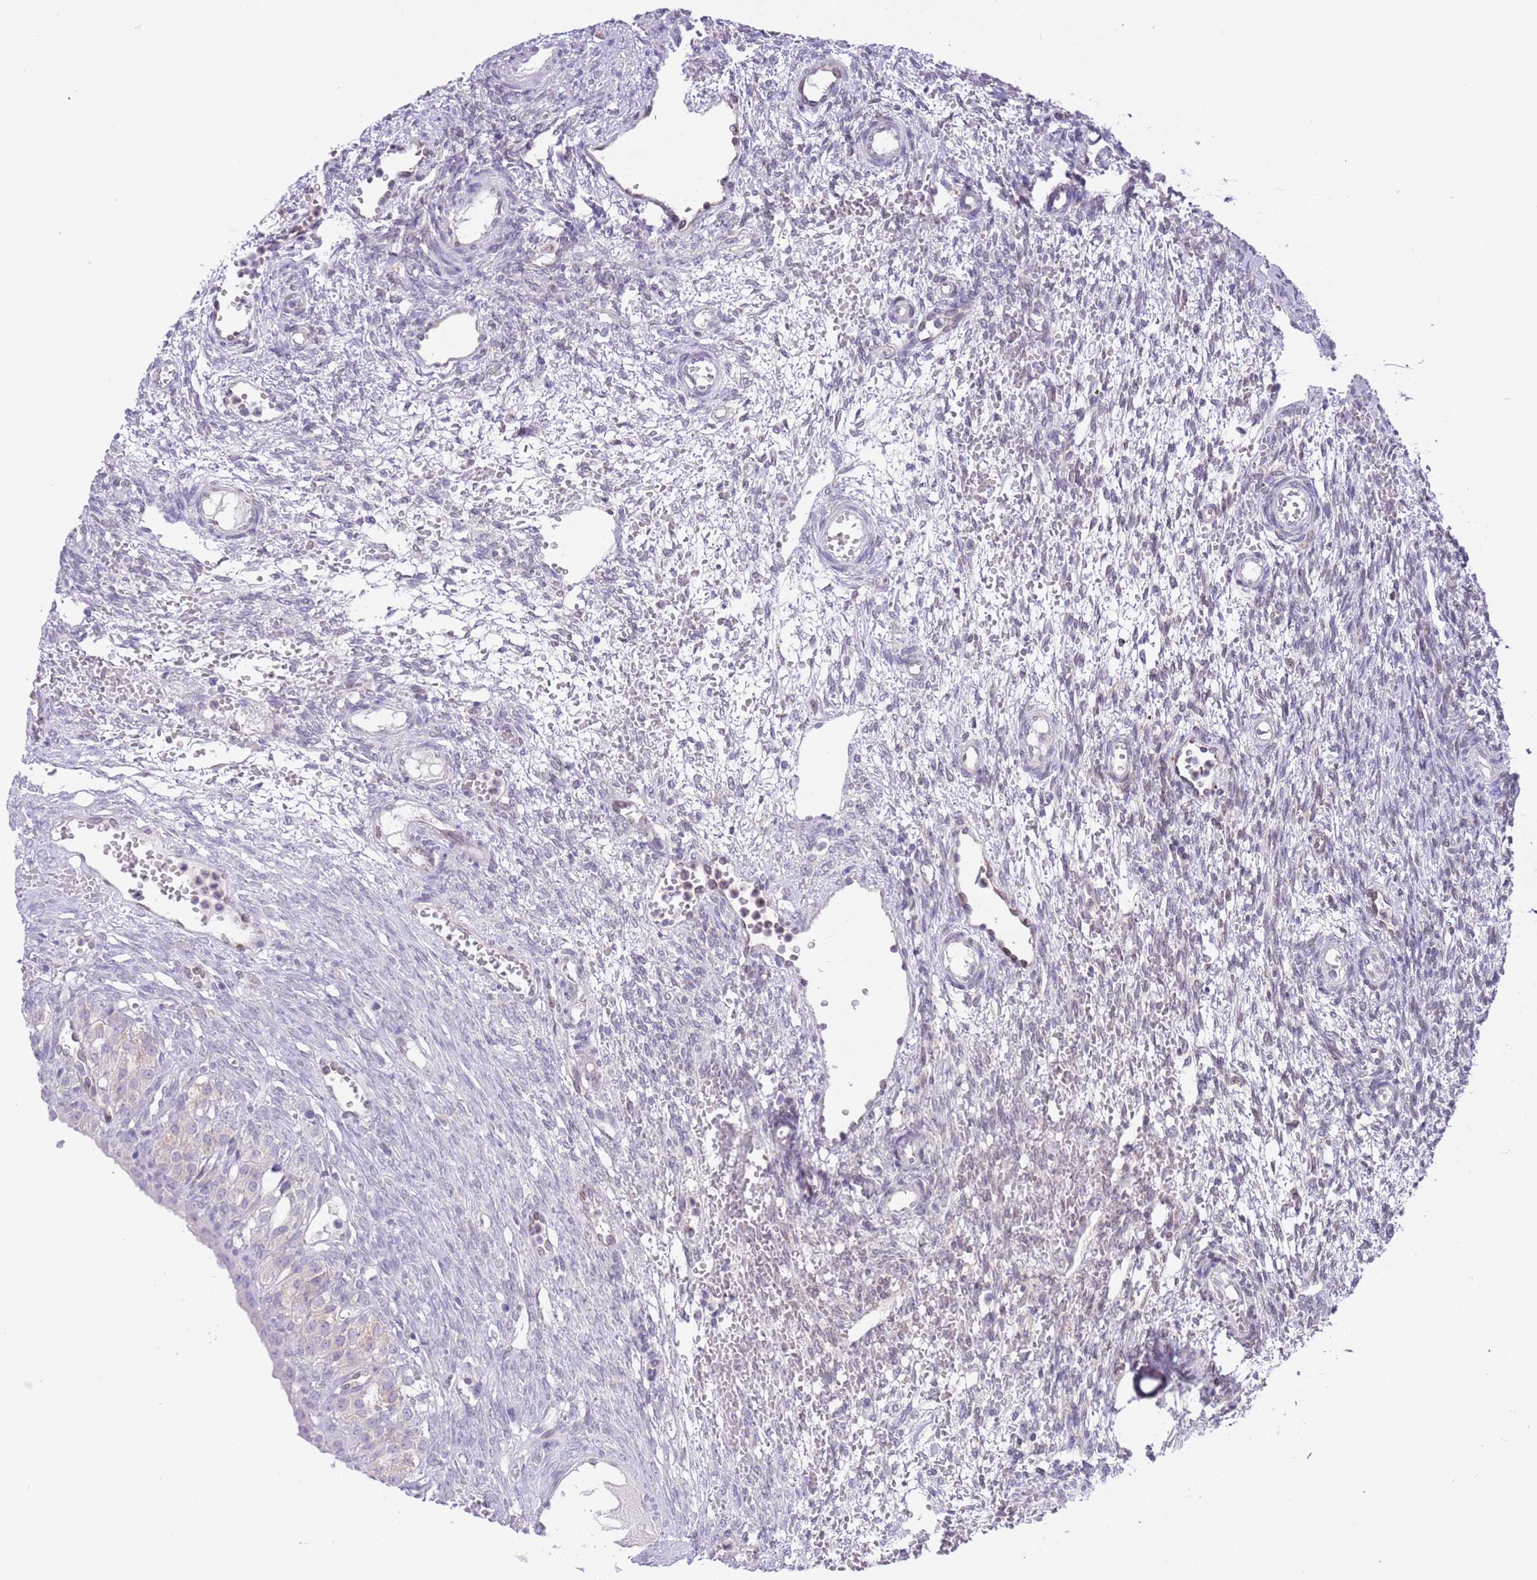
{"staining": {"intensity": "weak", "quantity": "<25%", "location": "cytoplasmic/membranous"}, "tissue": "ovary", "cell_type": "Ovarian stroma cells", "image_type": "normal", "snomed": [{"axis": "morphology", "description": "Normal tissue, NOS"}, {"axis": "topography", "description": "Ovary"}], "caption": "Immunohistochemistry (IHC) of unremarkable ovary exhibits no positivity in ovarian stroma cells. Brightfield microscopy of IHC stained with DAB (3,3'-diaminobenzidine) (brown) and hematoxylin (blue), captured at high magnification.", "gene": "EBPL", "patient": {"sex": "female", "age": 39}}